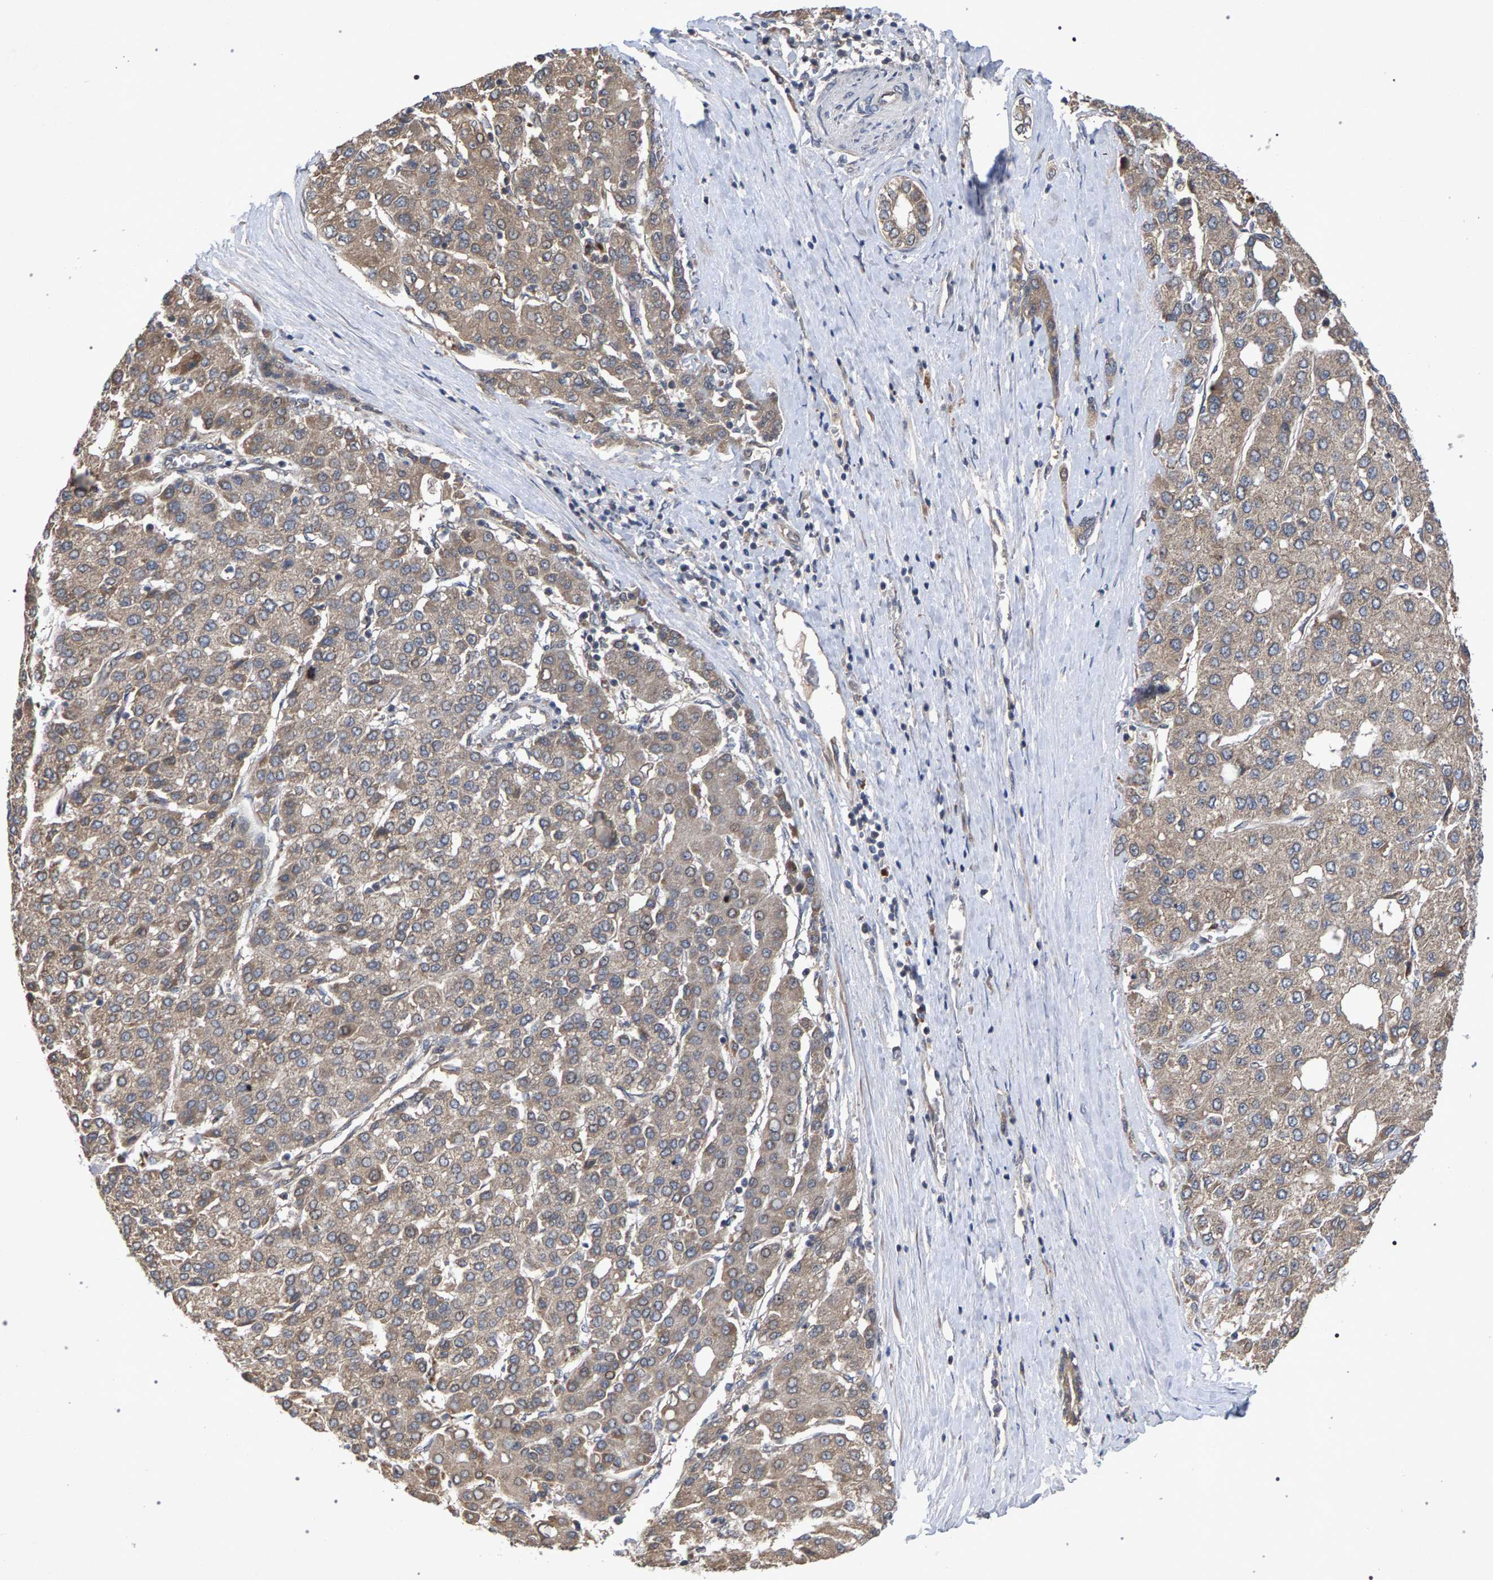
{"staining": {"intensity": "weak", "quantity": ">75%", "location": "cytoplasmic/membranous"}, "tissue": "liver cancer", "cell_type": "Tumor cells", "image_type": "cancer", "snomed": [{"axis": "morphology", "description": "Carcinoma, Hepatocellular, NOS"}, {"axis": "topography", "description": "Liver"}], "caption": "Liver cancer (hepatocellular carcinoma) stained with a brown dye demonstrates weak cytoplasmic/membranous positive staining in about >75% of tumor cells.", "gene": "SLC4A4", "patient": {"sex": "male", "age": 65}}